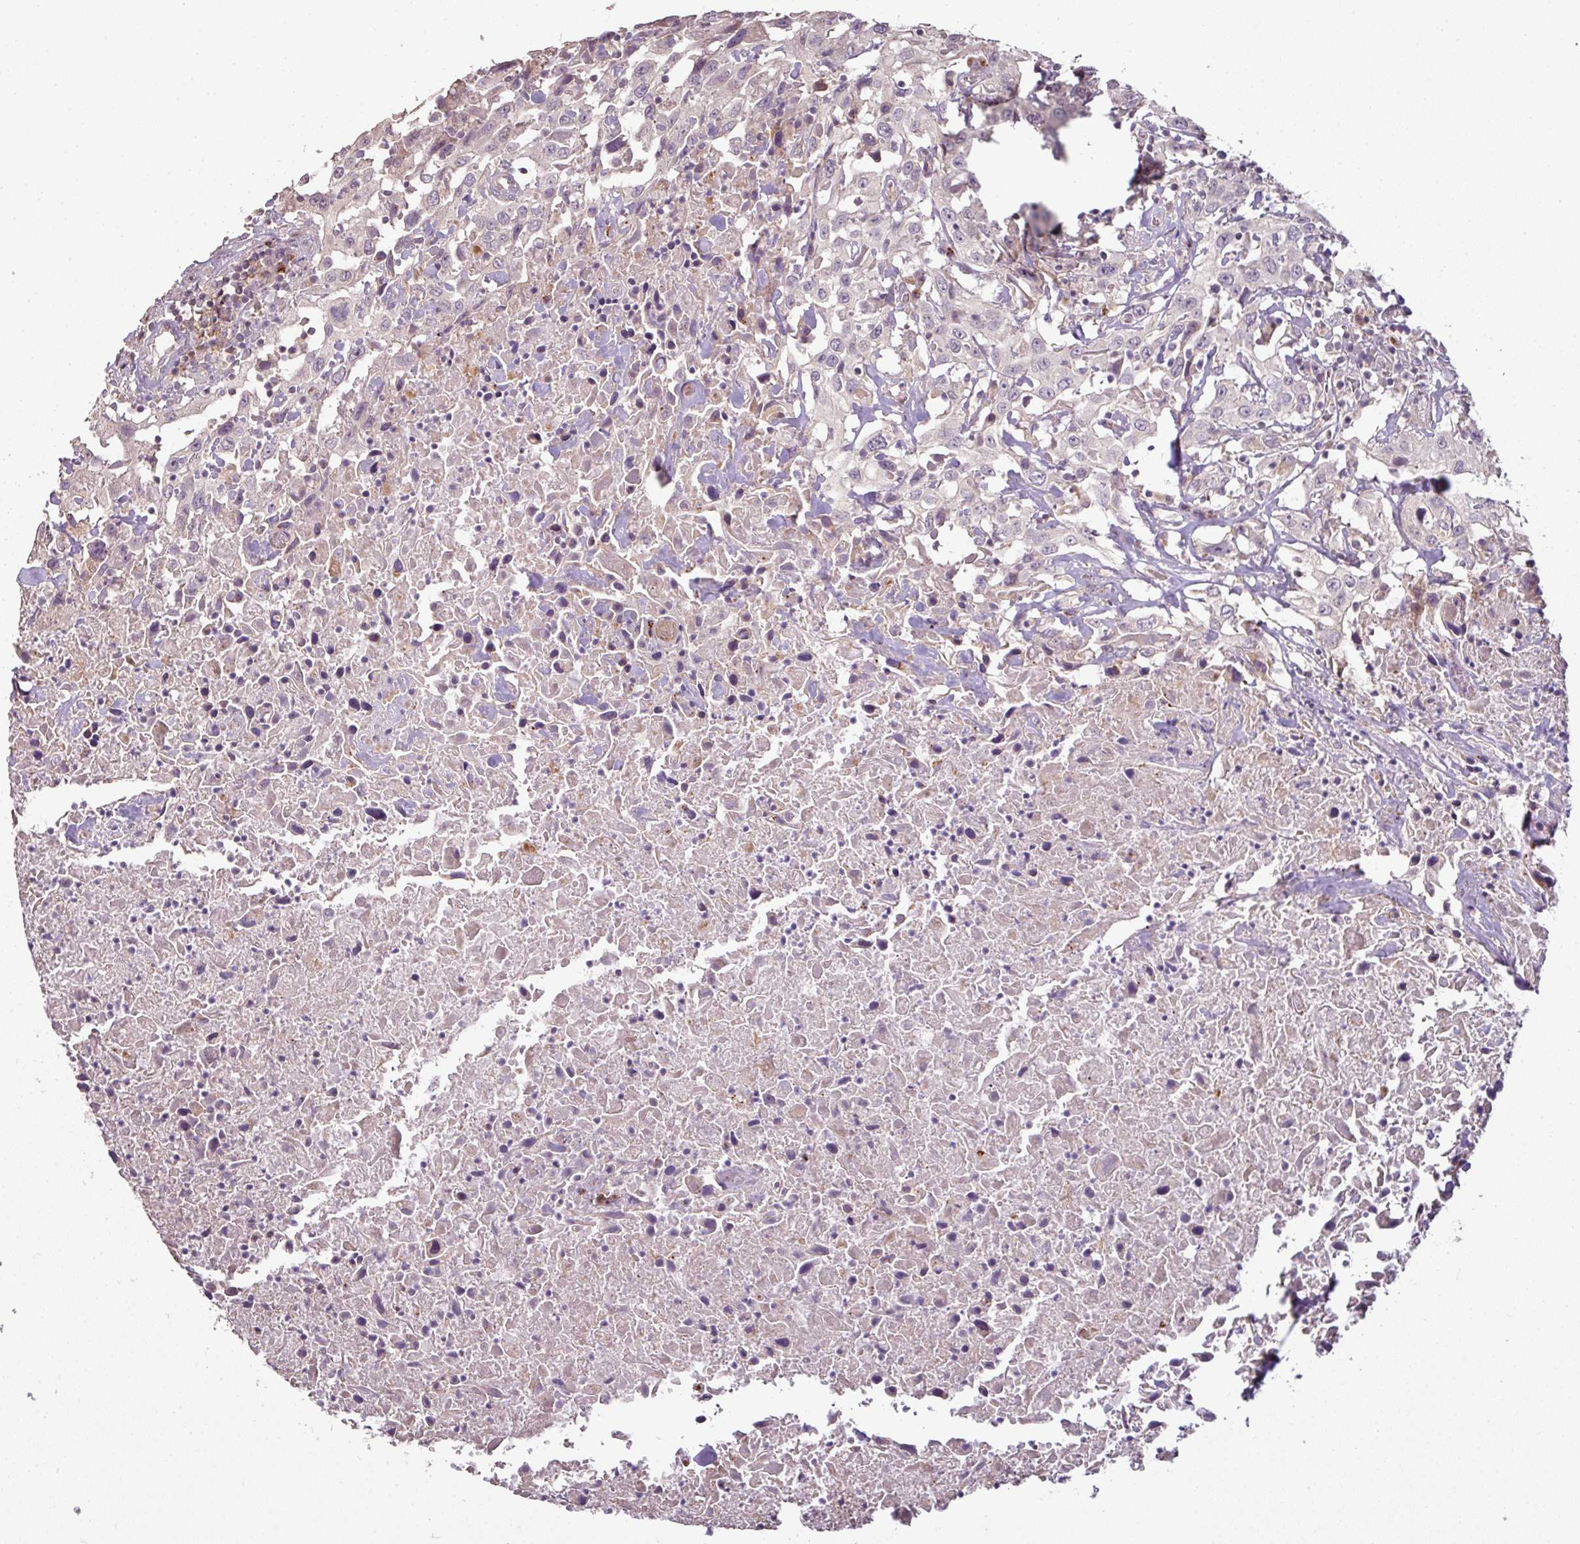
{"staining": {"intensity": "negative", "quantity": "none", "location": "none"}, "tissue": "urothelial cancer", "cell_type": "Tumor cells", "image_type": "cancer", "snomed": [{"axis": "morphology", "description": "Urothelial carcinoma, High grade"}, {"axis": "topography", "description": "Urinary bladder"}], "caption": "IHC image of urothelial carcinoma (high-grade) stained for a protein (brown), which demonstrates no staining in tumor cells. (Stains: DAB IHC with hematoxylin counter stain, Microscopy: brightfield microscopy at high magnification).", "gene": "CXCR5", "patient": {"sex": "male", "age": 61}}